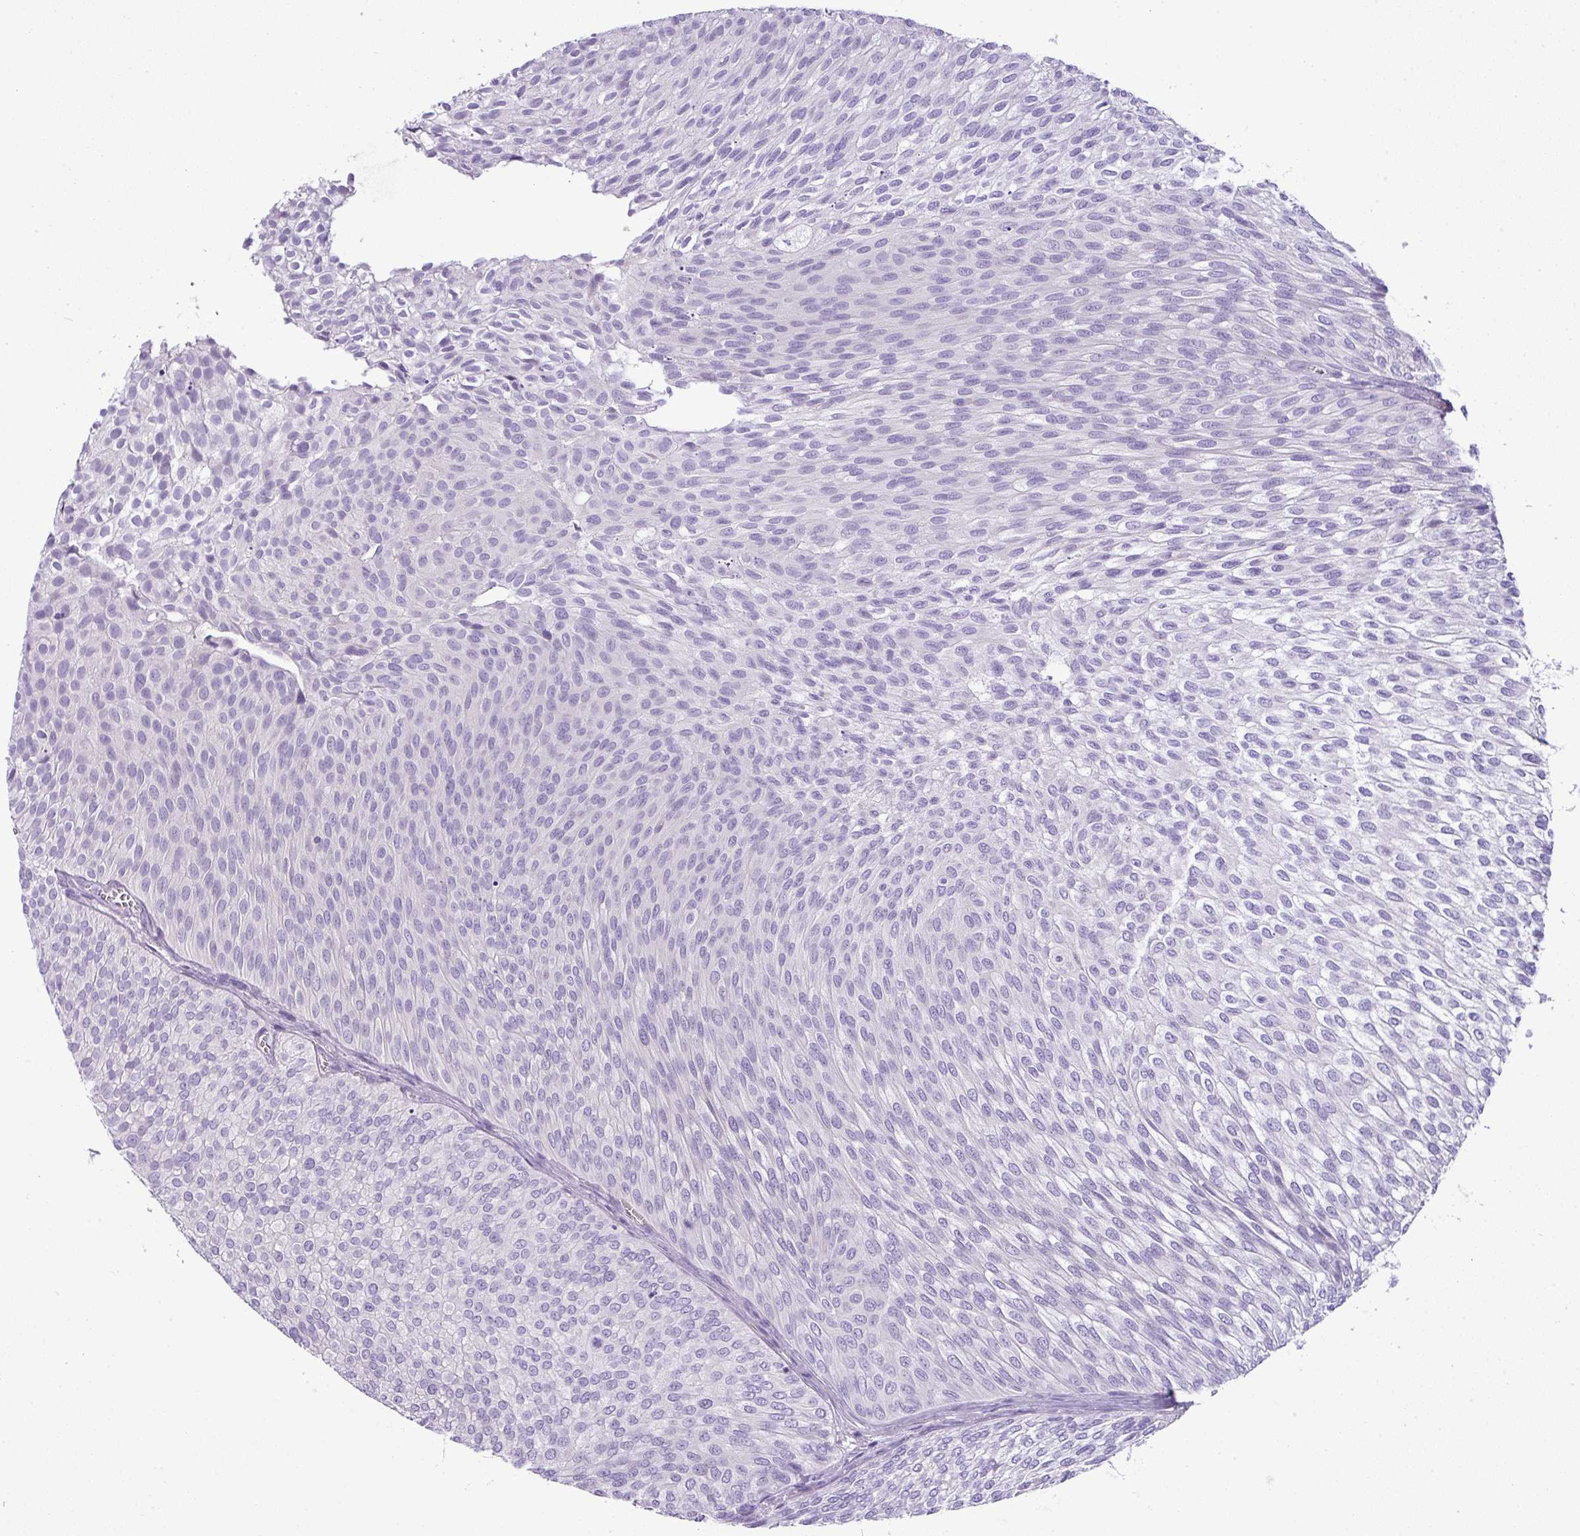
{"staining": {"intensity": "negative", "quantity": "none", "location": "none"}, "tissue": "urothelial cancer", "cell_type": "Tumor cells", "image_type": "cancer", "snomed": [{"axis": "morphology", "description": "Urothelial carcinoma, Low grade"}, {"axis": "topography", "description": "Urinary bladder"}], "caption": "A high-resolution image shows IHC staining of urothelial cancer, which exhibits no significant expression in tumor cells.", "gene": "ENSG00000273748", "patient": {"sex": "male", "age": 91}}